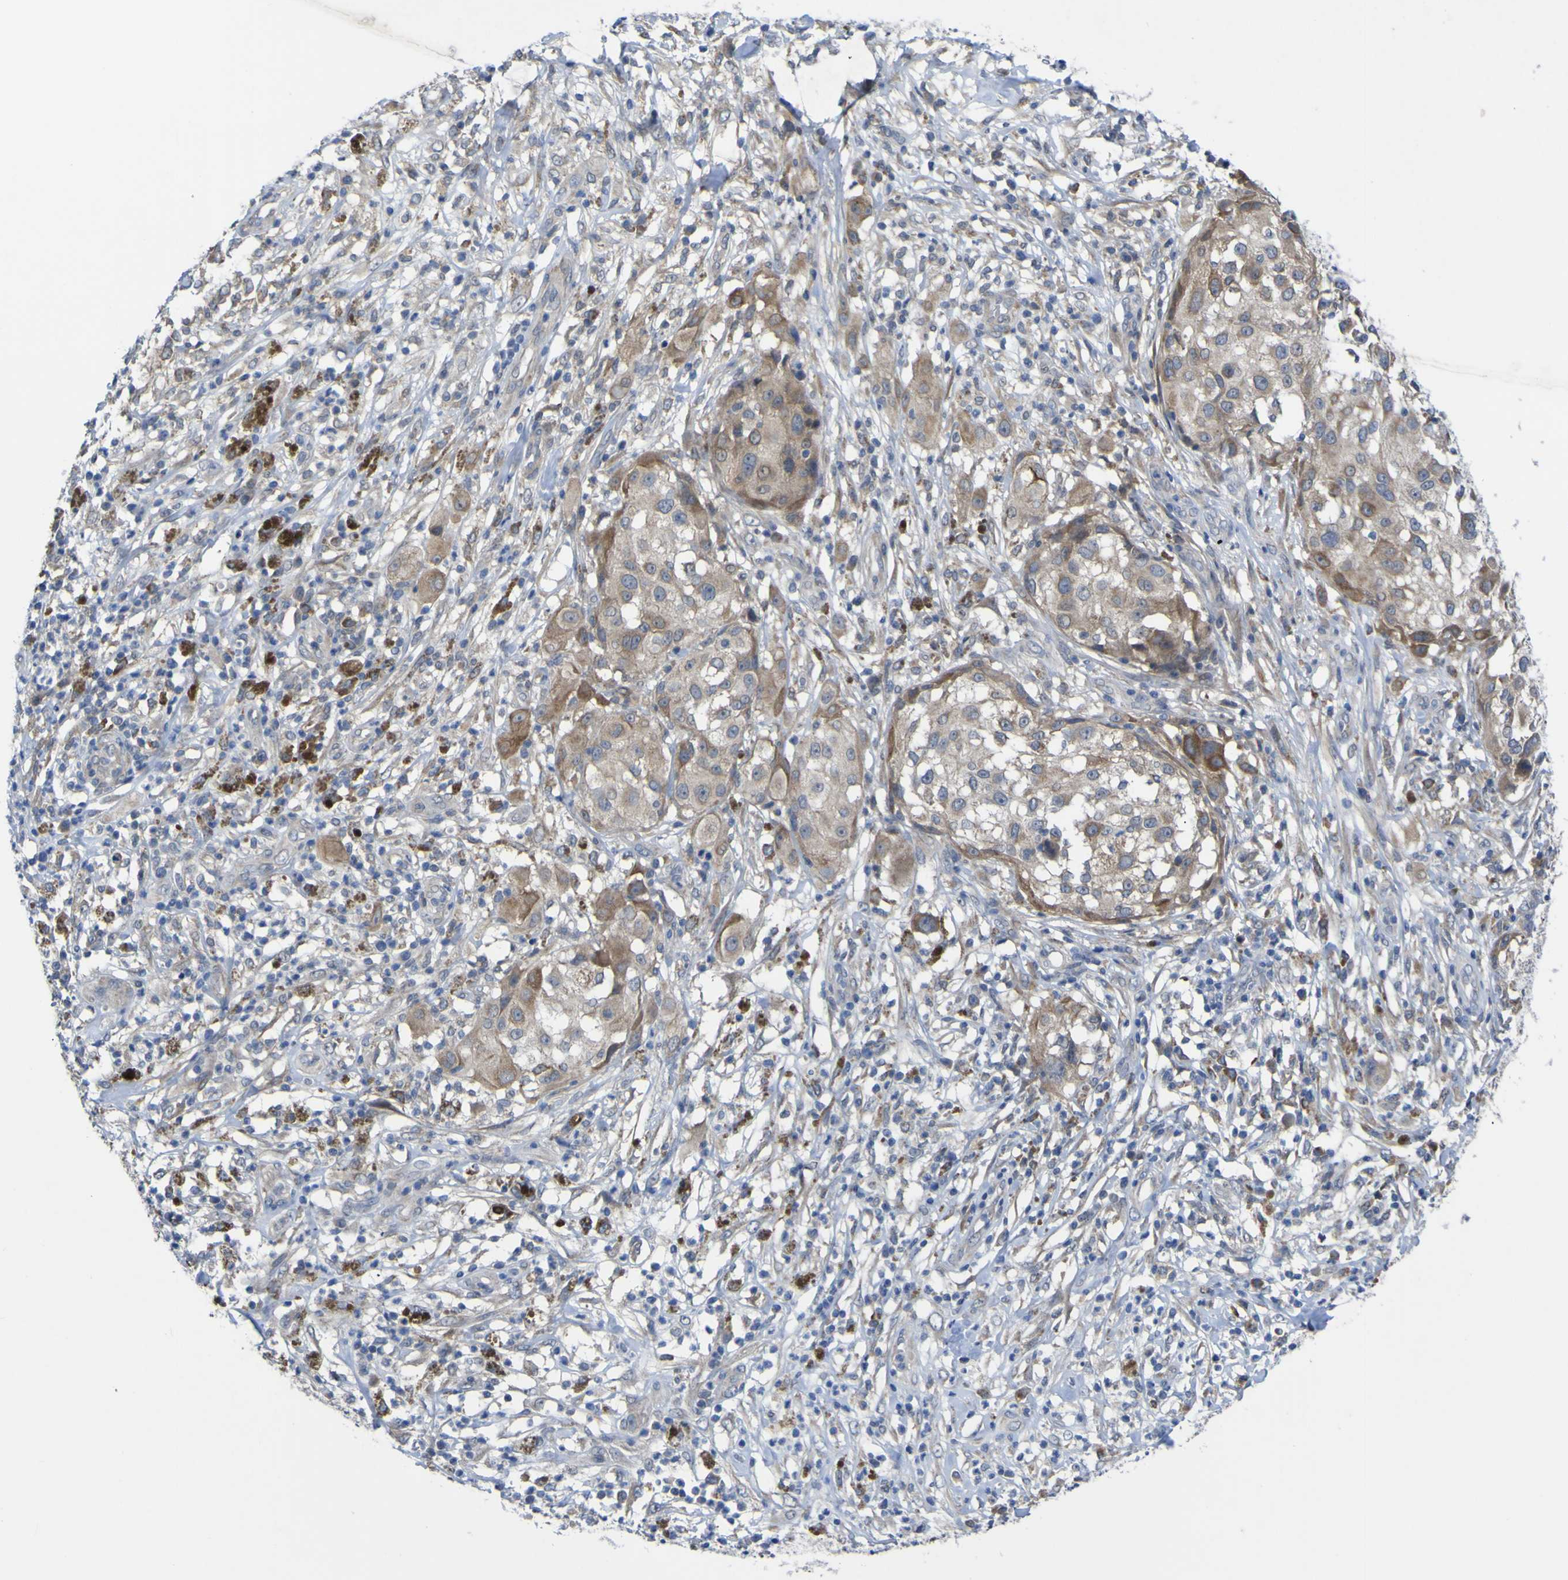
{"staining": {"intensity": "moderate", "quantity": "25%-75%", "location": "cytoplasmic/membranous"}, "tissue": "melanoma", "cell_type": "Tumor cells", "image_type": "cancer", "snomed": [{"axis": "morphology", "description": "Necrosis, NOS"}, {"axis": "morphology", "description": "Malignant melanoma, NOS"}, {"axis": "topography", "description": "Skin"}], "caption": "Protein staining by immunohistochemistry displays moderate cytoplasmic/membranous staining in approximately 25%-75% of tumor cells in melanoma.", "gene": "TNFRSF11A", "patient": {"sex": "female", "age": 87}}